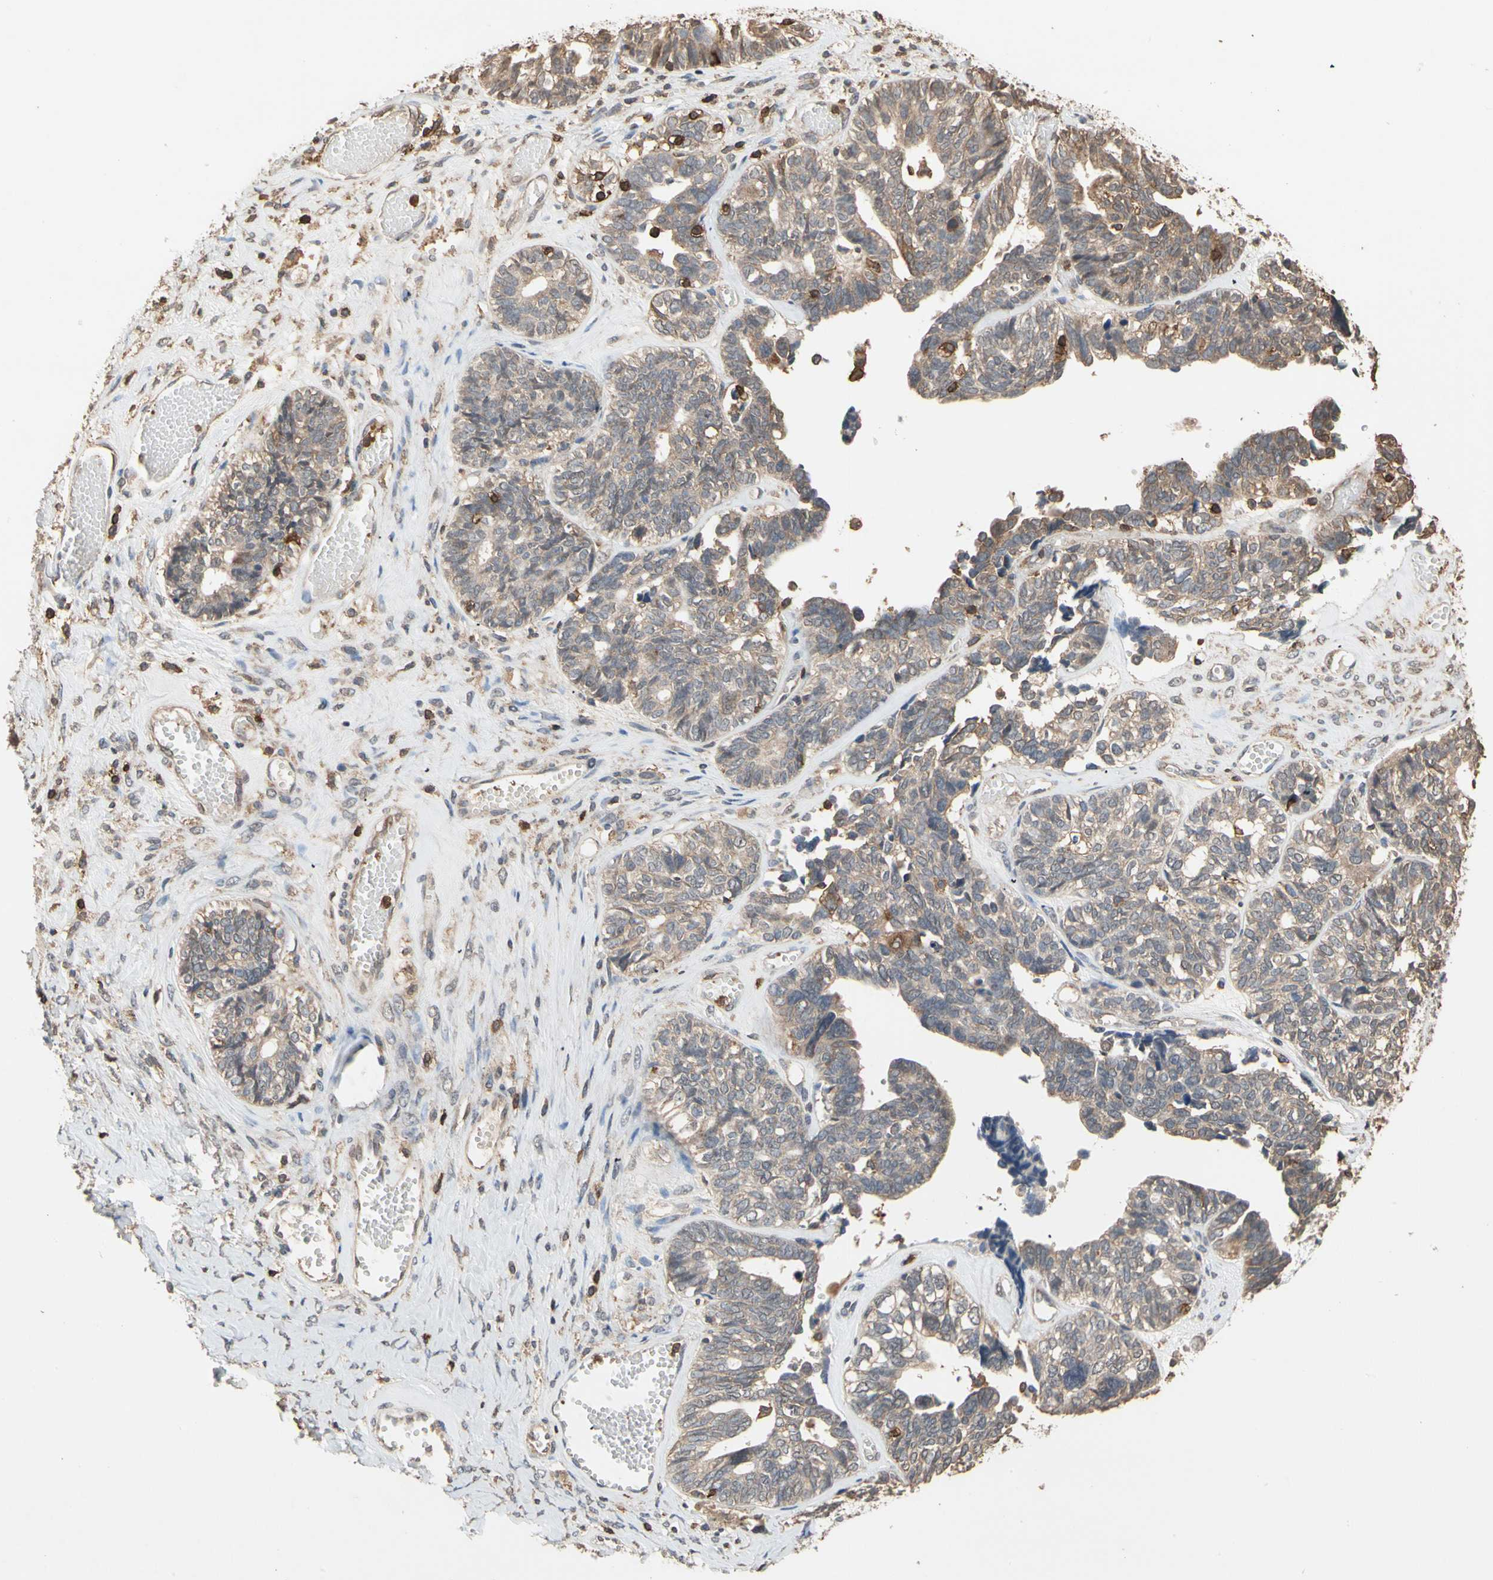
{"staining": {"intensity": "weak", "quantity": "25%-75%", "location": "cytoplasmic/membranous"}, "tissue": "ovarian cancer", "cell_type": "Tumor cells", "image_type": "cancer", "snomed": [{"axis": "morphology", "description": "Cystadenocarcinoma, serous, NOS"}, {"axis": "topography", "description": "Ovary"}], "caption": "DAB immunohistochemical staining of human ovarian cancer shows weak cytoplasmic/membranous protein staining in about 25%-75% of tumor cells.", "gene": "MAP3K10", "patient": {"sex": "female", "age": 79}}